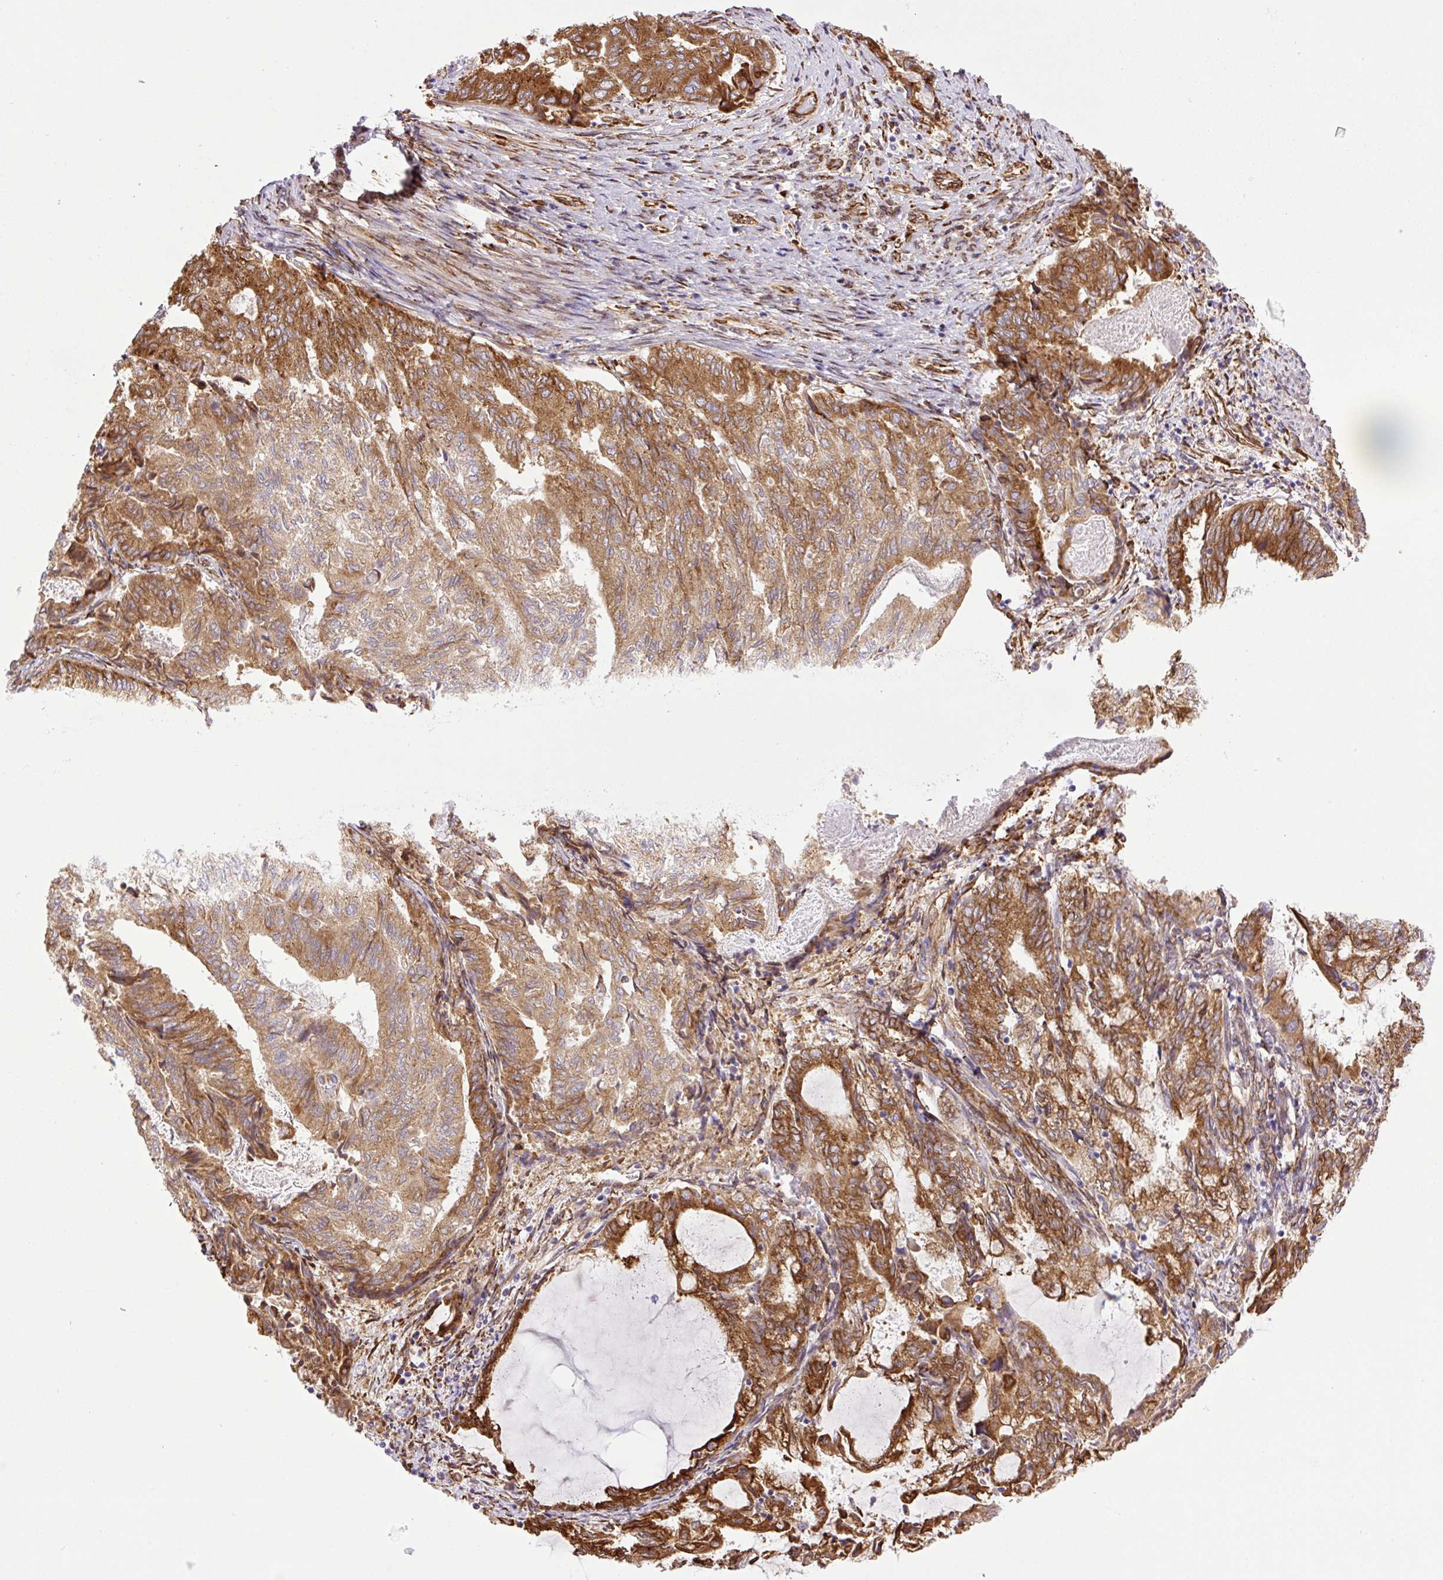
{"staining": {"intensity": "strong", "quantity": ">75%", "location": "cytoplasmic/membranous"}, "tissue": "endometrial cancer", "cell_type": "Tumor cells", "image_type": "cancer", "snomed": [{"axis": "morphology", "description": "Adenocarcinoma, NOS"}, {"axis": "topography", "description": "Endometrium"}], "caption": "A brown stain shows strong cytoplasmic/membranous positivity of a protein in human endometrial adenocarcinoma tumor cells. The protein is stained brown, and the nuclei are stained in blue (DAB IHC with brightfield microscopy, high magnification).", "gene": "RAB30", "patient": {"sex": "female", "age": 80}}